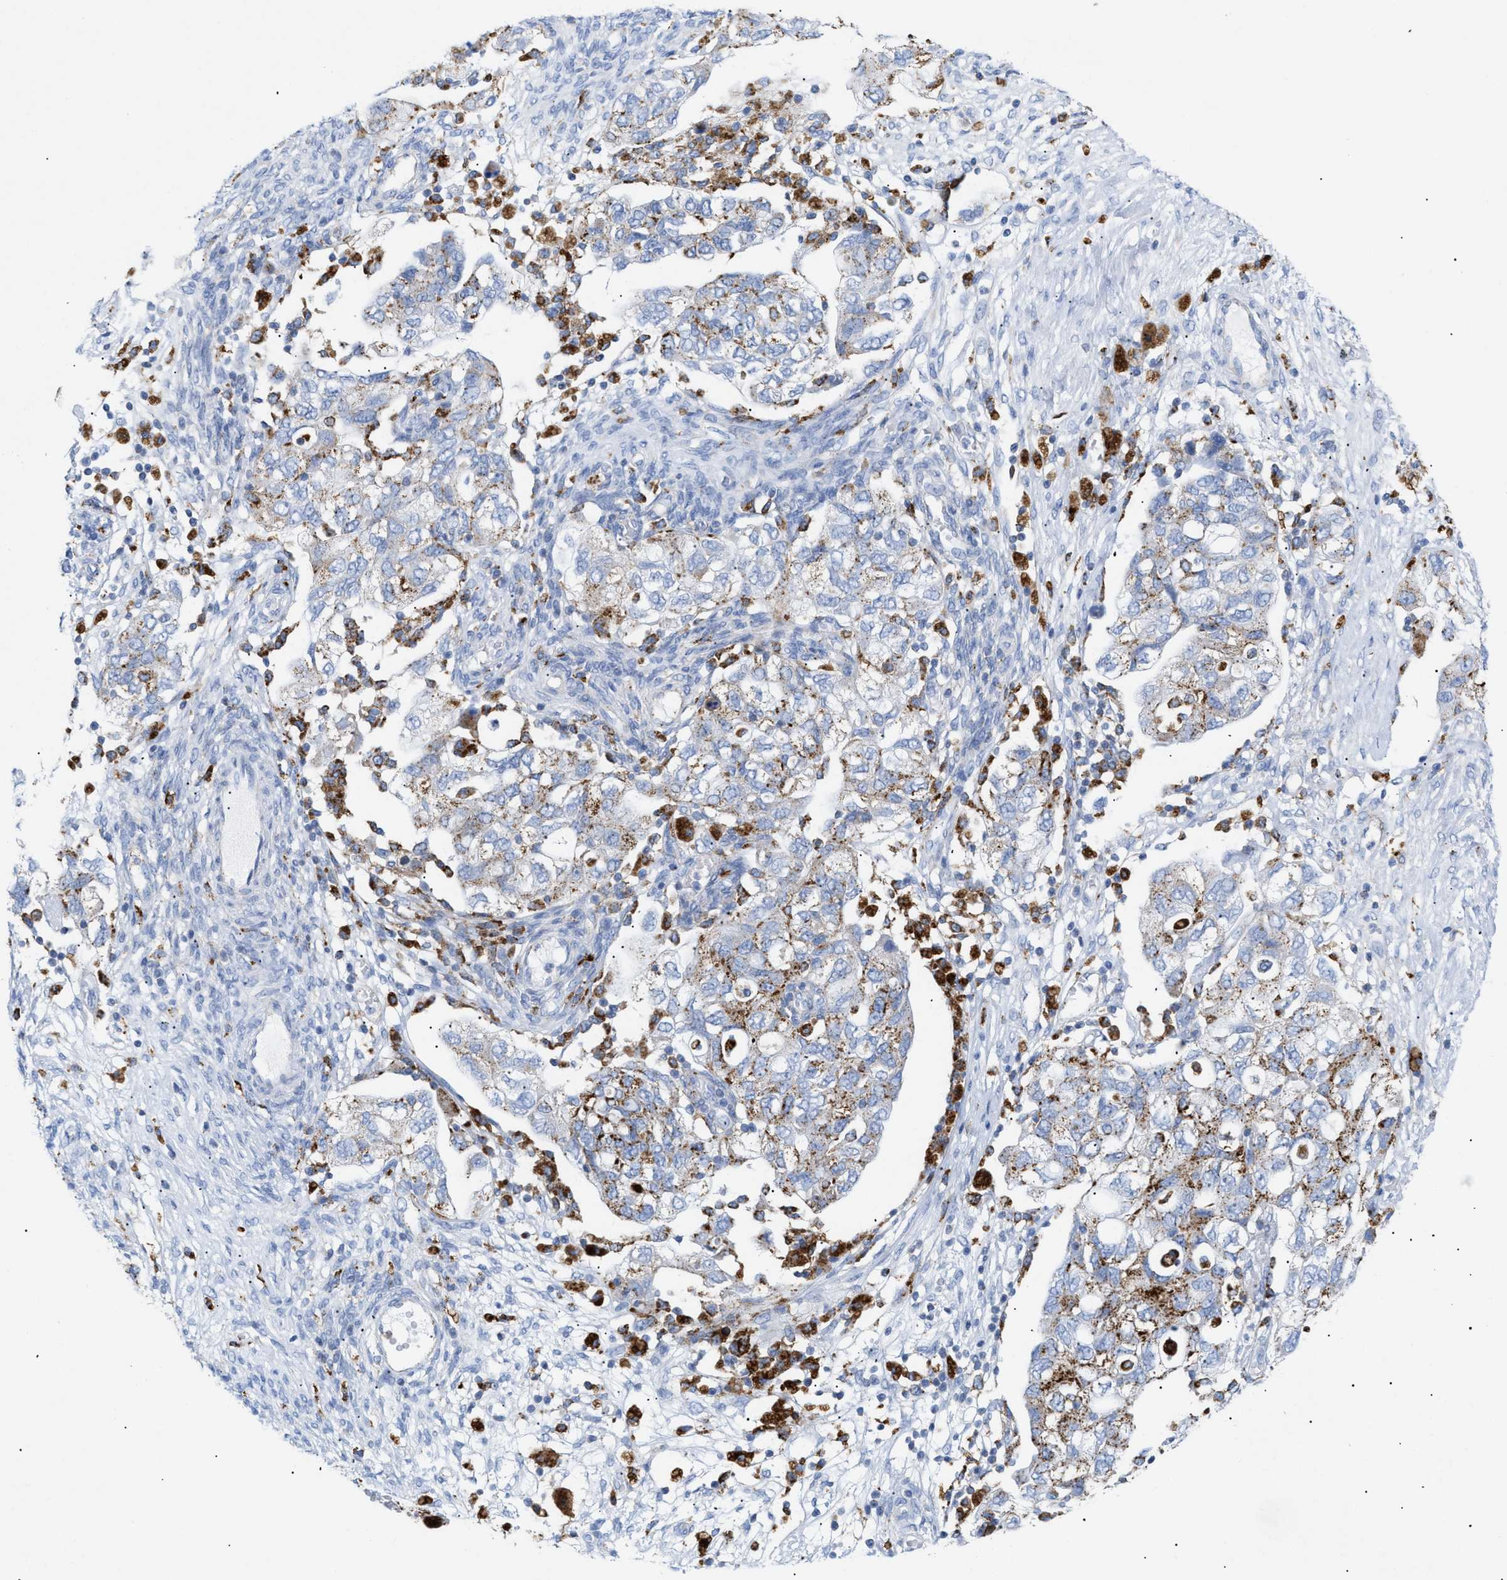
{"staining": {"intensity": "moderate", "quantity": ">75%", "location": "cytoplasmic/membranous"}, "tissue": "ovarian cancer", "cell_type": "Tumor cells", "image_type": "cancer", "snomed": [{"axis": "morphology", "description": "Carcinoma, NOS"}, {"axis": "morphology", "description": "Cystadenocarcinoma, serous, NOS"}, {"axis": "topography", "description": "Ovary"}], "caption": "Immunohistochemistry (IHC) of ovarian cancer displays medium levels of moderate cytoplasmic/membranous expression in approximately >75% of tumor cells.", "gene": "DRAM2", "patient": {"sex": "female", "age": 69}}